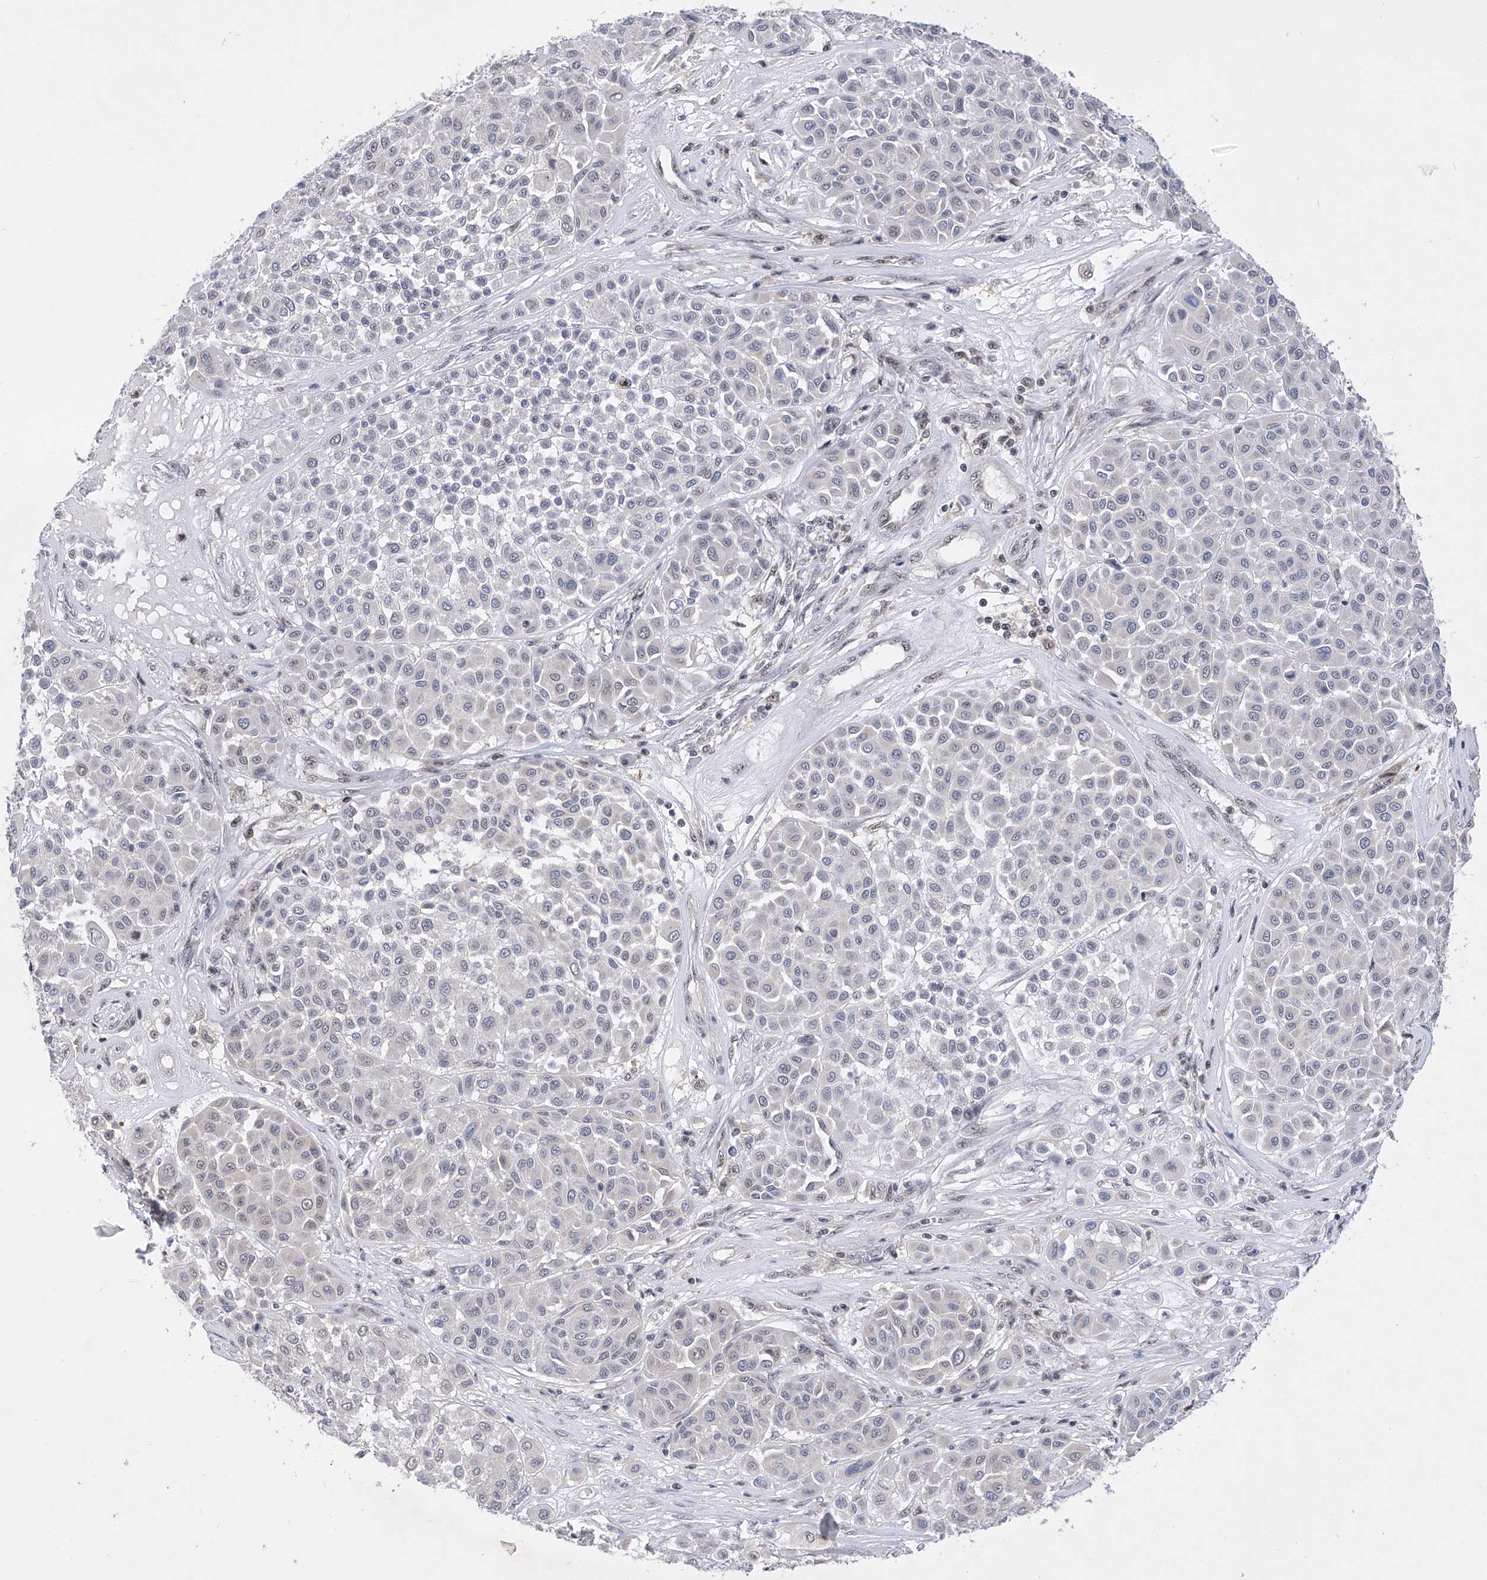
{"staining": {"intensity": "negative", "quantity": "none", "location": "none"}, "tissue": "melanoma", "cell_type": "Tumor cells", "image_type": "cancer", "snomed": [{"axis": "morphology", "description": "Malignant melanoma, Metastatic site"}, {"axis": "topography", "description": "Soft tissue"}], "caption": "A photomicrograph of human malignant melanoma (metastatic site) is negative for staining in tumor cells.", "gene": "RAD54L", "patient": {"sex": "male", "age": 41}}